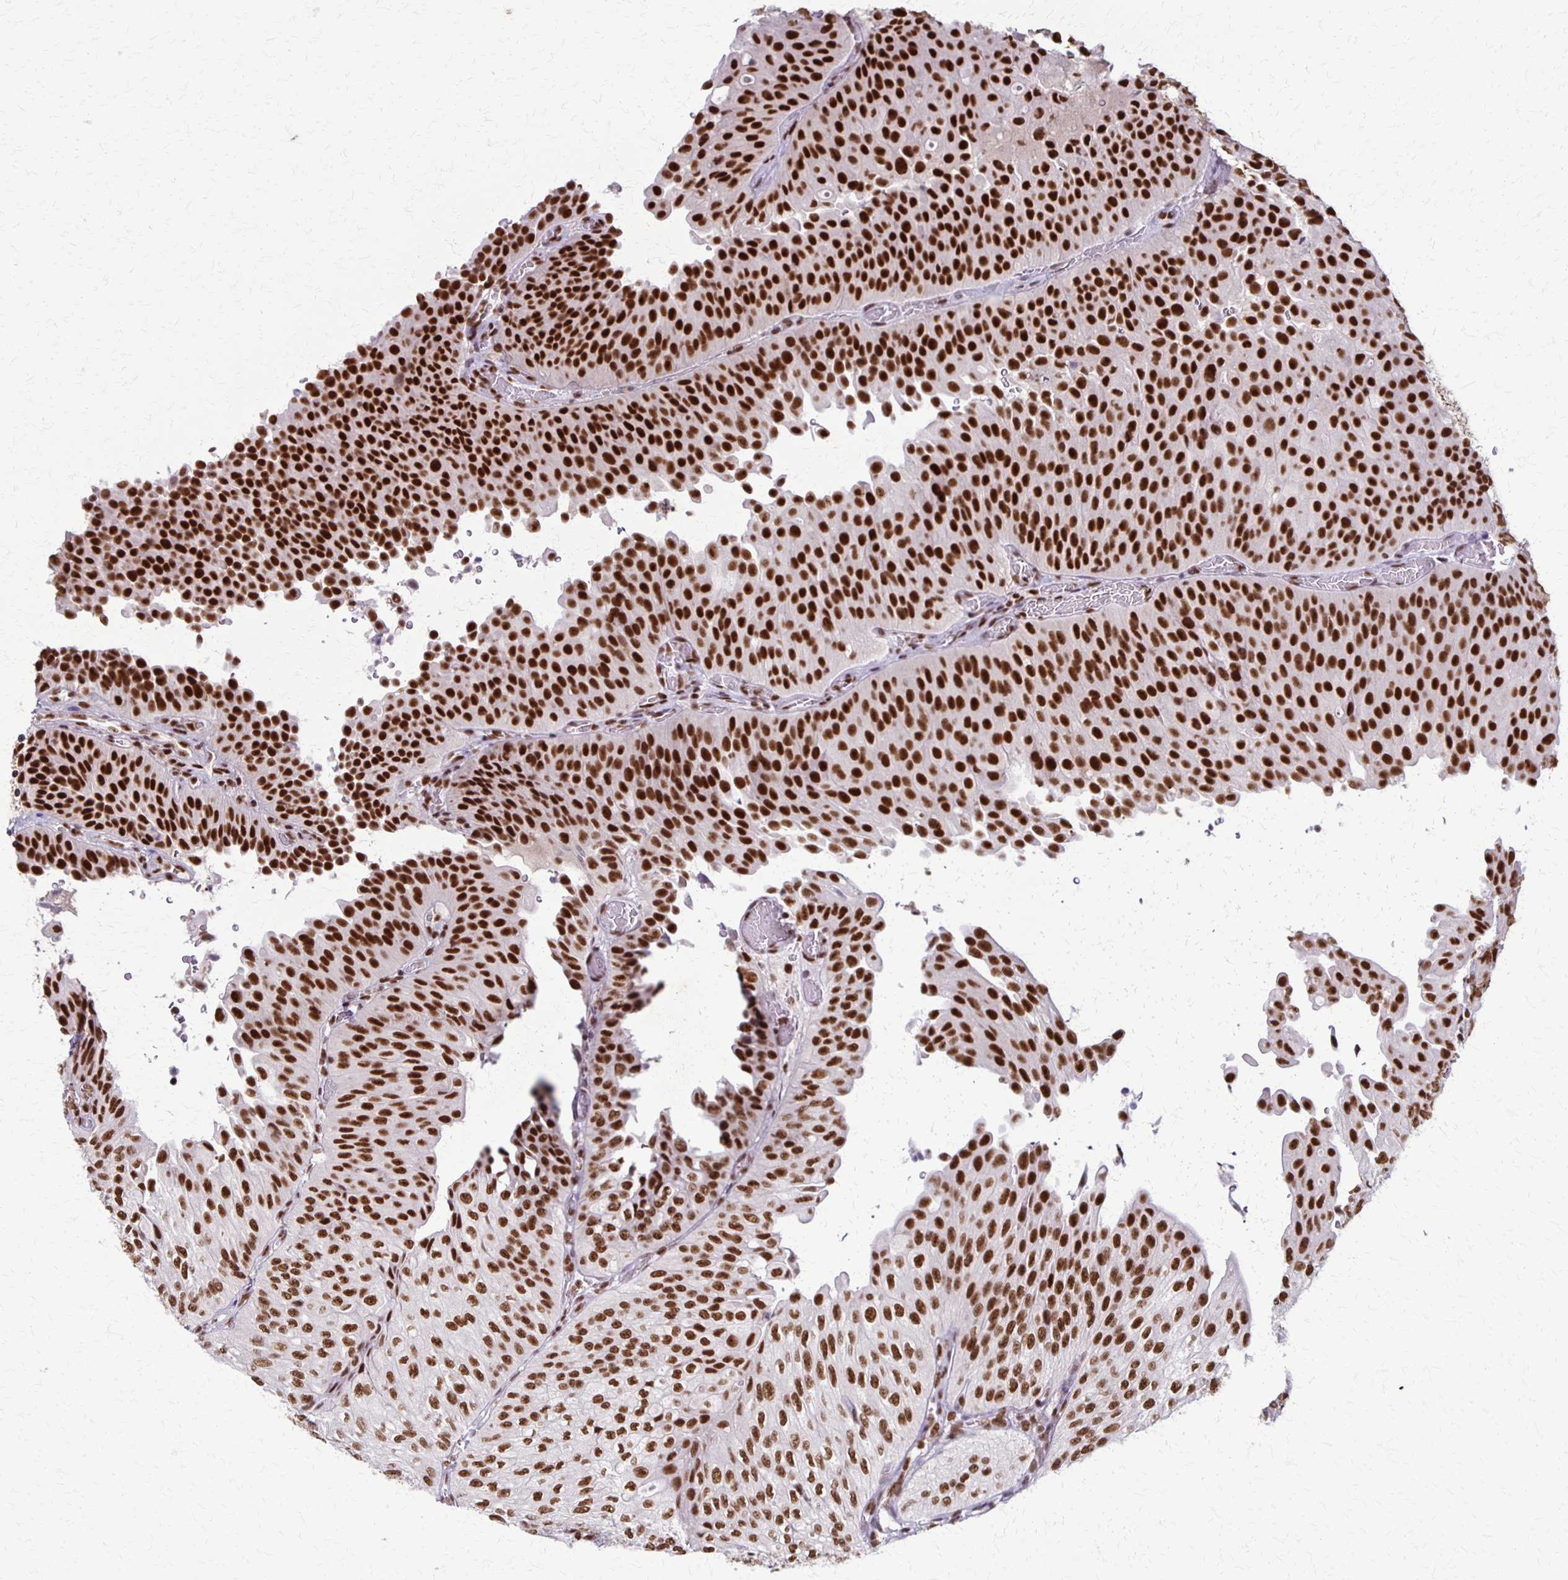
{"staining": {"intensity": "strong", "quantity": ">75%", "location": "nuclear"}, "tissue": "urothelial cancer", "cell_type": "Tumor cells", "image_type": "cancer", "snomed": [{"axis": "morphology", "description": "Urothelial carcinoma, NOS"}, {"axis": "topography", "description": "Urinary bladder"}], "caption": "A high-resolution photomicrograph shows immunohistochemistry (IHC) staining of transitional cell carcinoma, which displays strong nuclear staining in about >75% of tumor cells. (DAB IHC with brightfield microscopy, high magnification).", "gene": "XRCC6", "patient": {"sex": "male", "age": 62}}